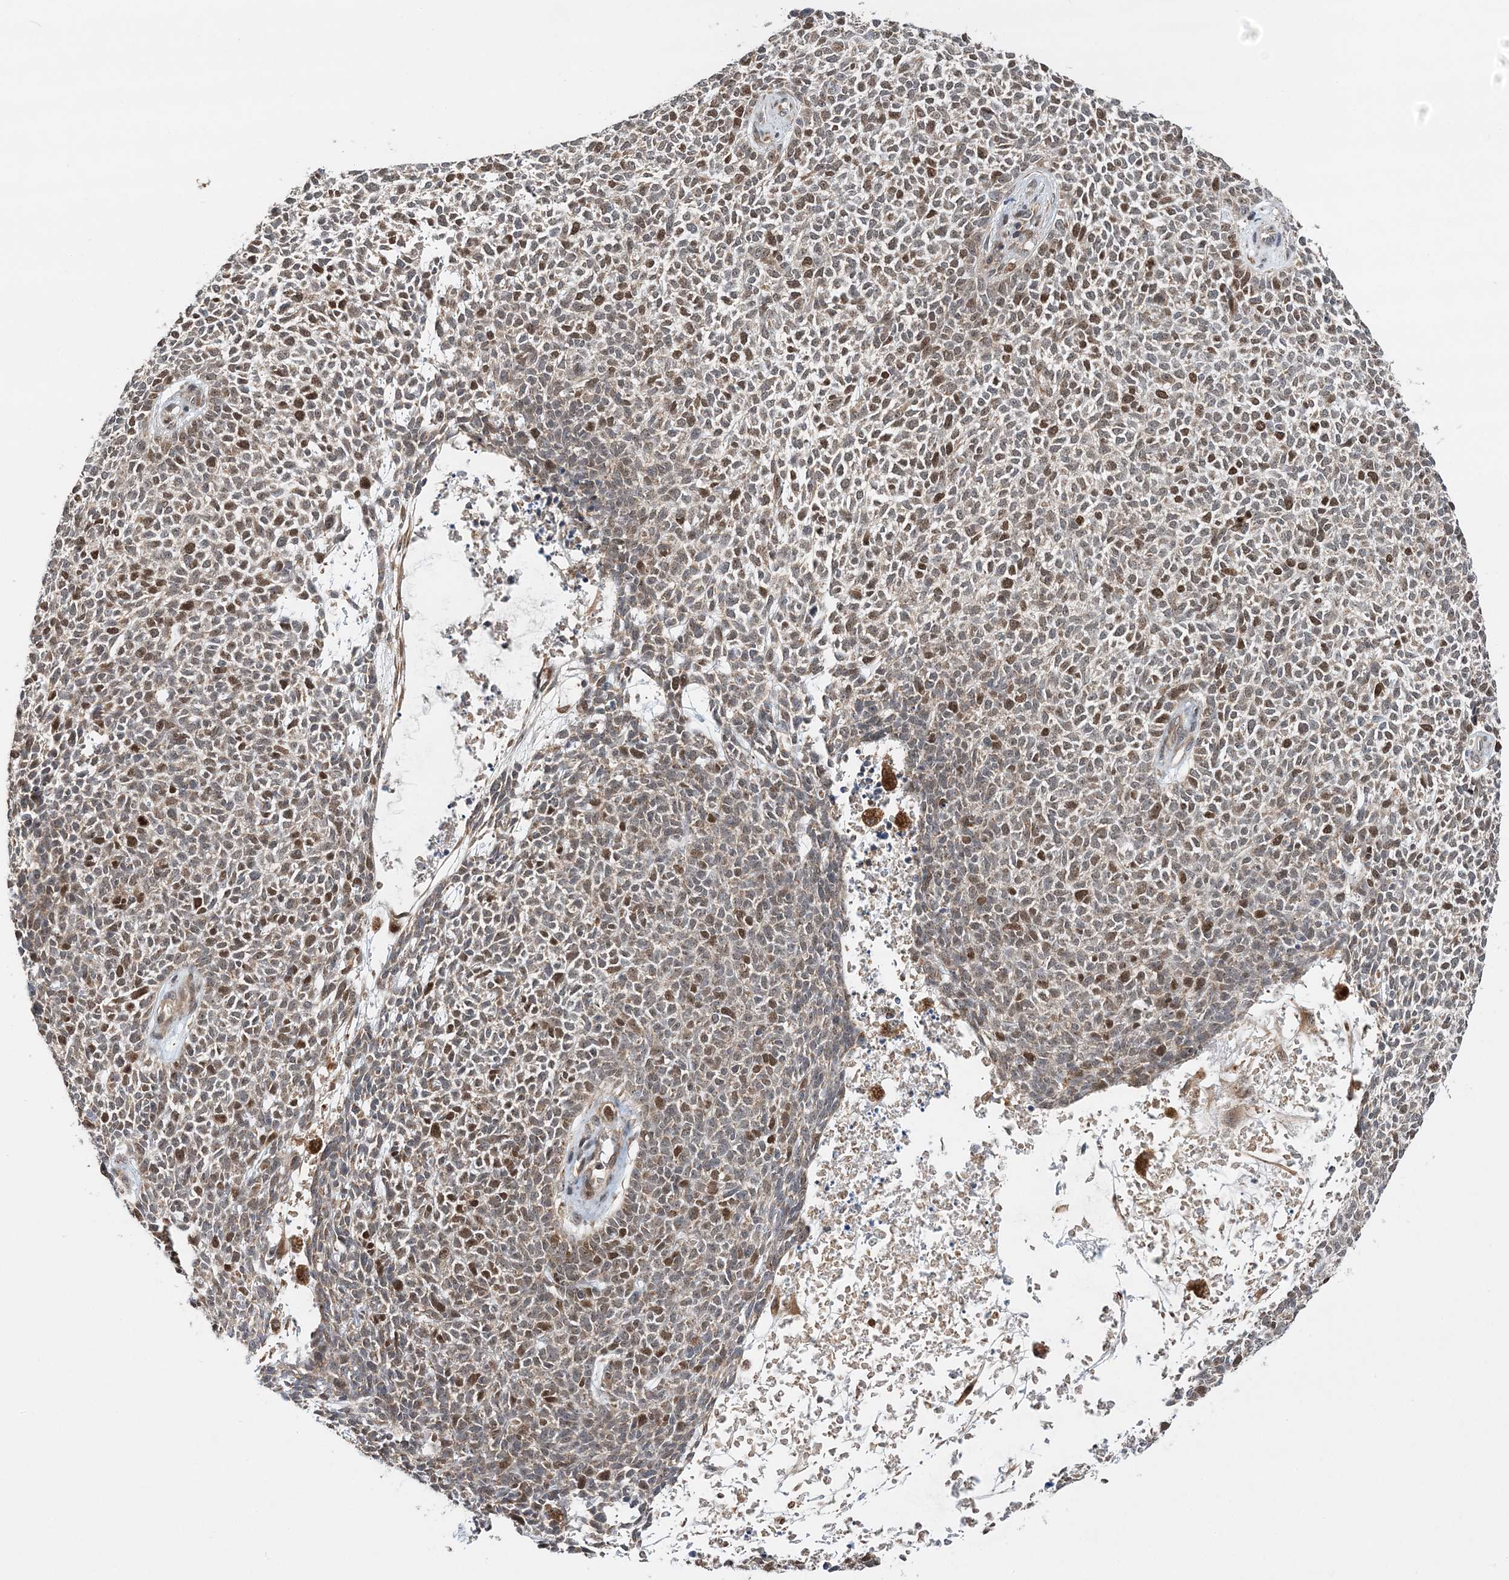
{"staining": {"intensity": "moderate", "quantity": "<25%", "location": "cytoplasmic/membranous,nuclear"}, "tissue": "skin cancer", "cell_type": "Tumor cells", "image_type": "cancer", "snomed": [{"axis": "morphology", "description": "Basal cell carcinoma"}, {"axis": "topography", "description": "Skin"}], "caption": "Basal cell carcinoma (skin) stained with a protein marker shows moderate staining in tumor cells.", "gene": "KIF4A", "patient": {"sex": "female", "age": 84}}